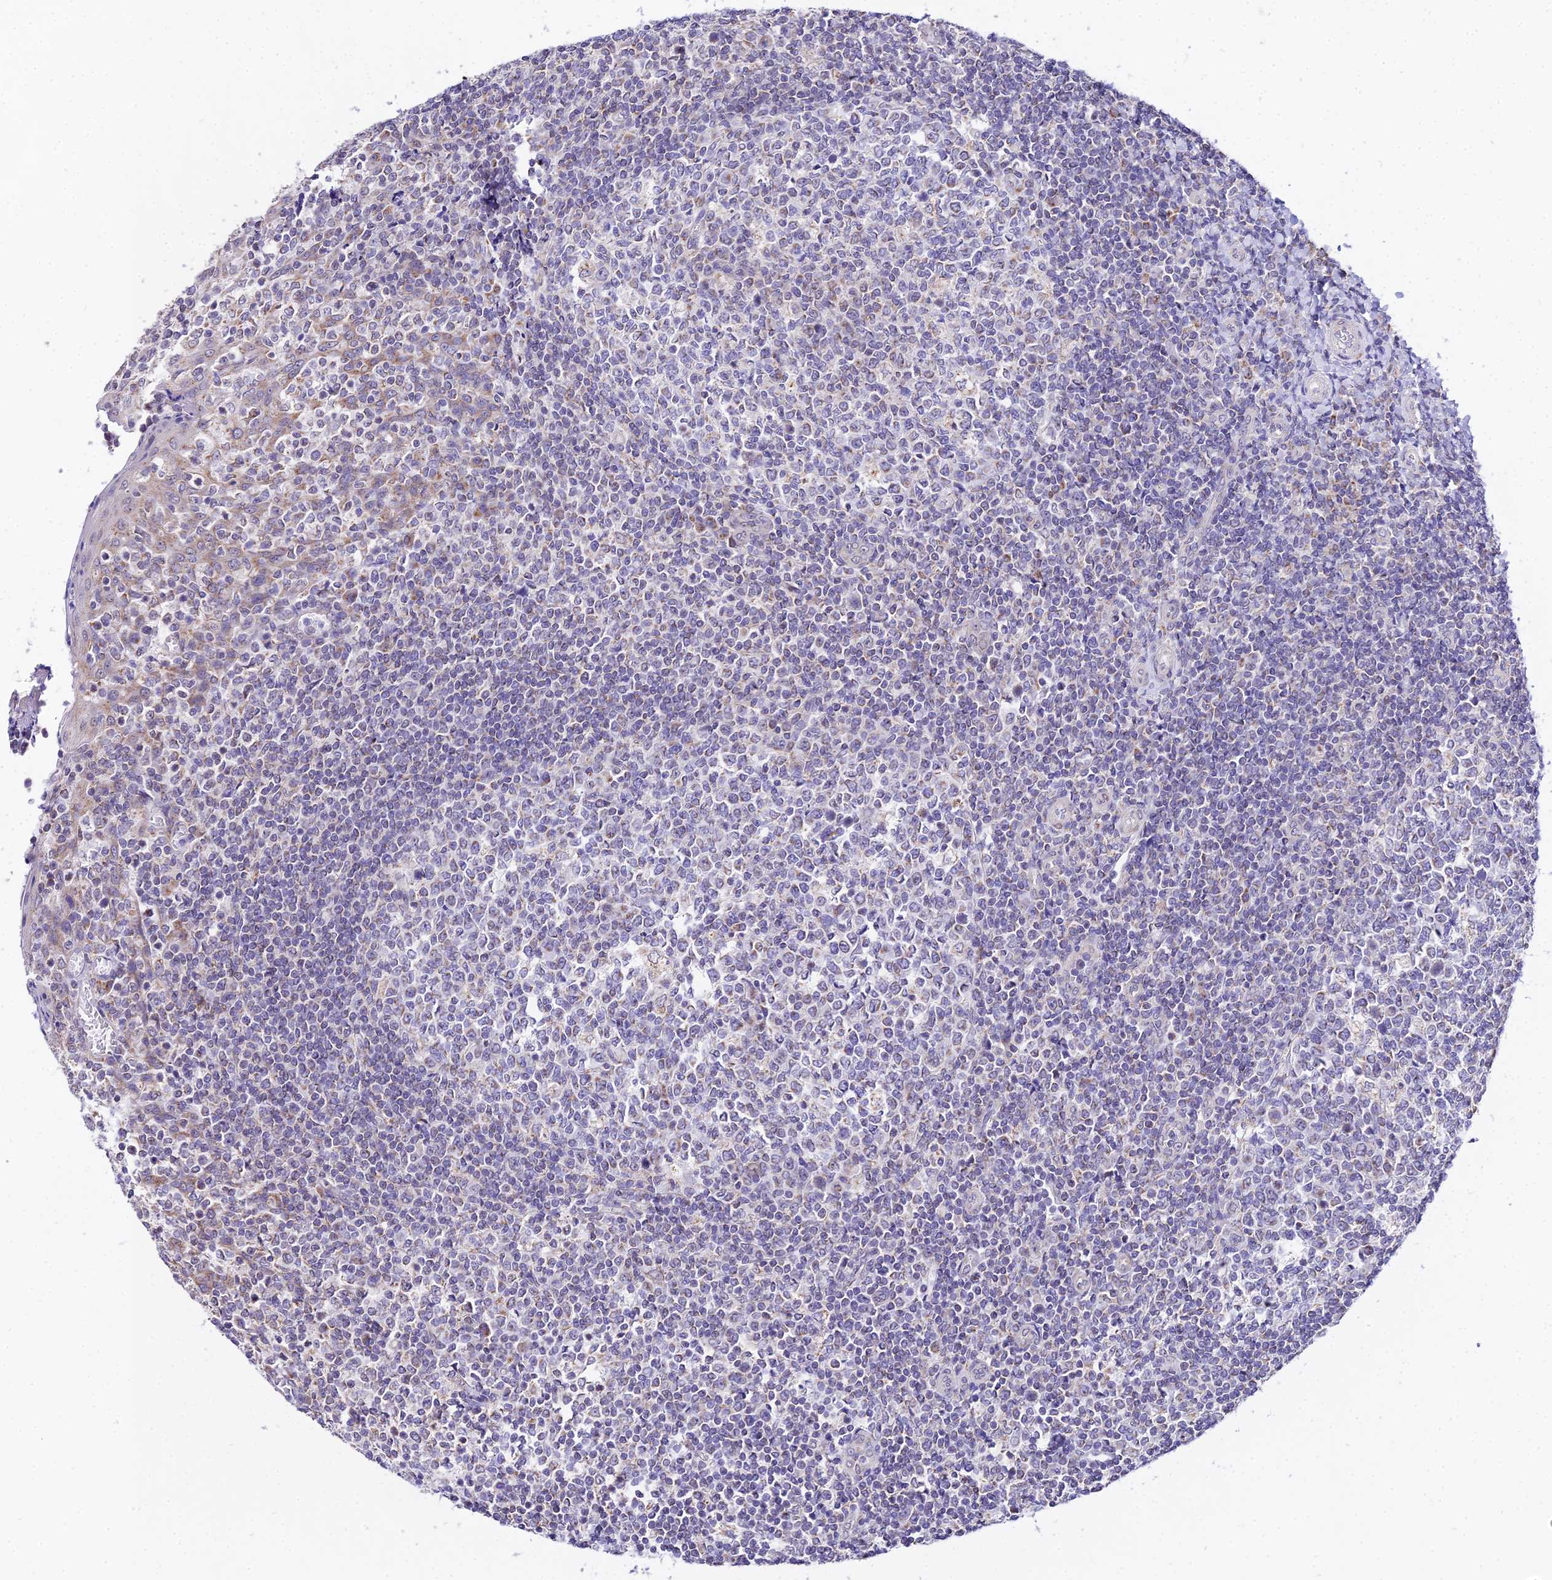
{"staining": {"intensity": "weak", "quantity": "<25%", "location": "cytoplasmic/membranous"}, "tissue": "tonsil", "cell_type": "Germinal center cells", "image_type": "normal", "snomed": [{"axis": "morphology", "description": "Normal tissue, NOS"}, {"axis": "topography", "description": "Tonsil"}], "caption": "This histopathology image is of benign tonsil stained with immunohistochemistry to label a protein in brown with the nuclei are counter-stained blue. There is no expression in germinal center cells.", "gene": "ATP5PB", "patient": {"sex": "female", "age": 19}}